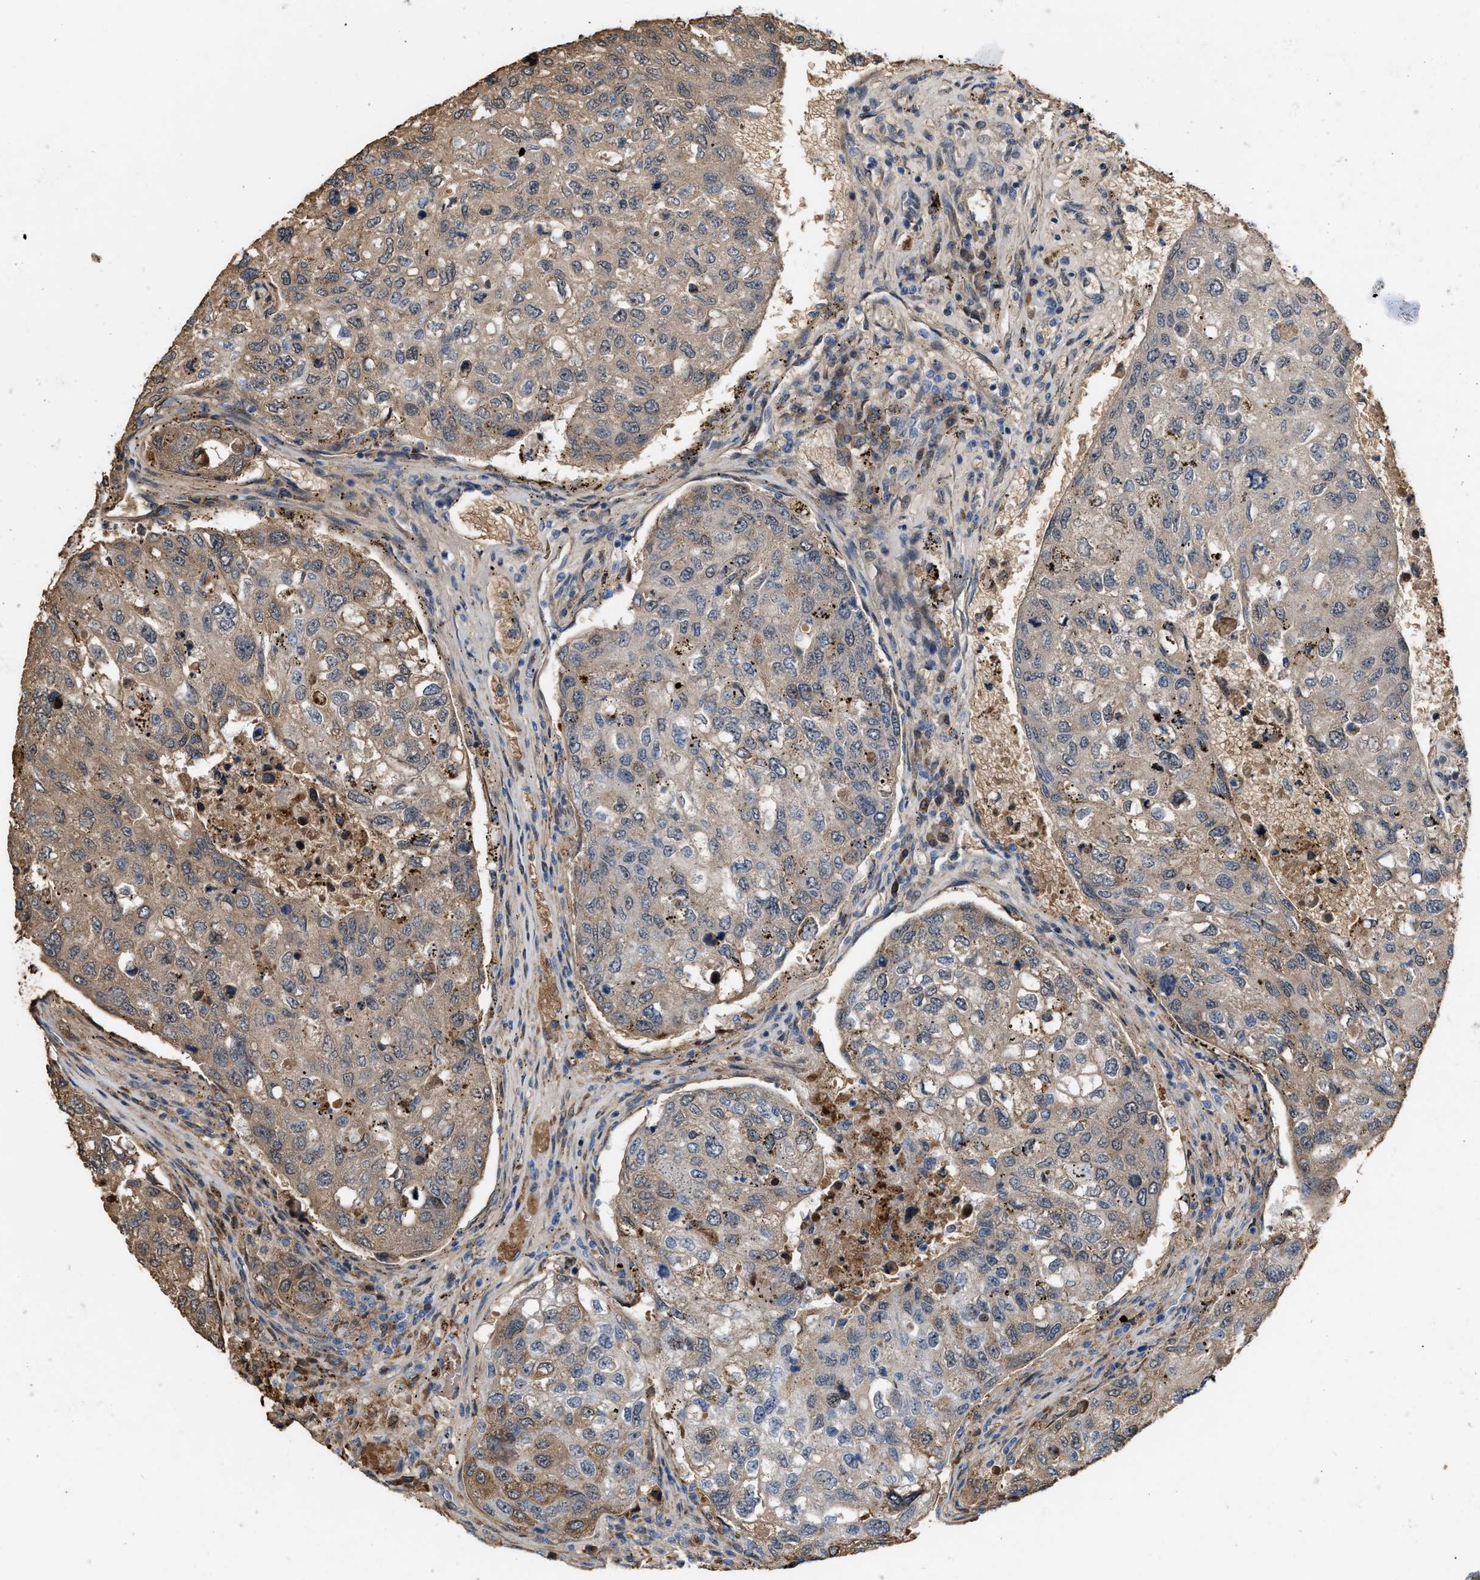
{"staining": {"intensity": "moderate", "quantity": "25%-75%", "location": "cytoplasmic/membranous,nuclear"}, "tissue": "urothelial cancer", "cell_type": "Tumor cells", "image_type": "cancer", "snomed": [{"axis": "morphology", "description": "Urothelial carcinoma, High grade"}, {"axis": "topography", "description": "Lymph node"}, {"axis": "topography", "description": "Urinary bladder"}], "caption": "IHC photomicrograph of human urothelial cancer stained for a protein (brown), which exhibits medium levels of moderate cytoplasmic/membranous and nuclear staining in approximately 25%-75% of tumor cells.", "gene": "POLR1F", "patient": {"sex": "male", "age": 51}}